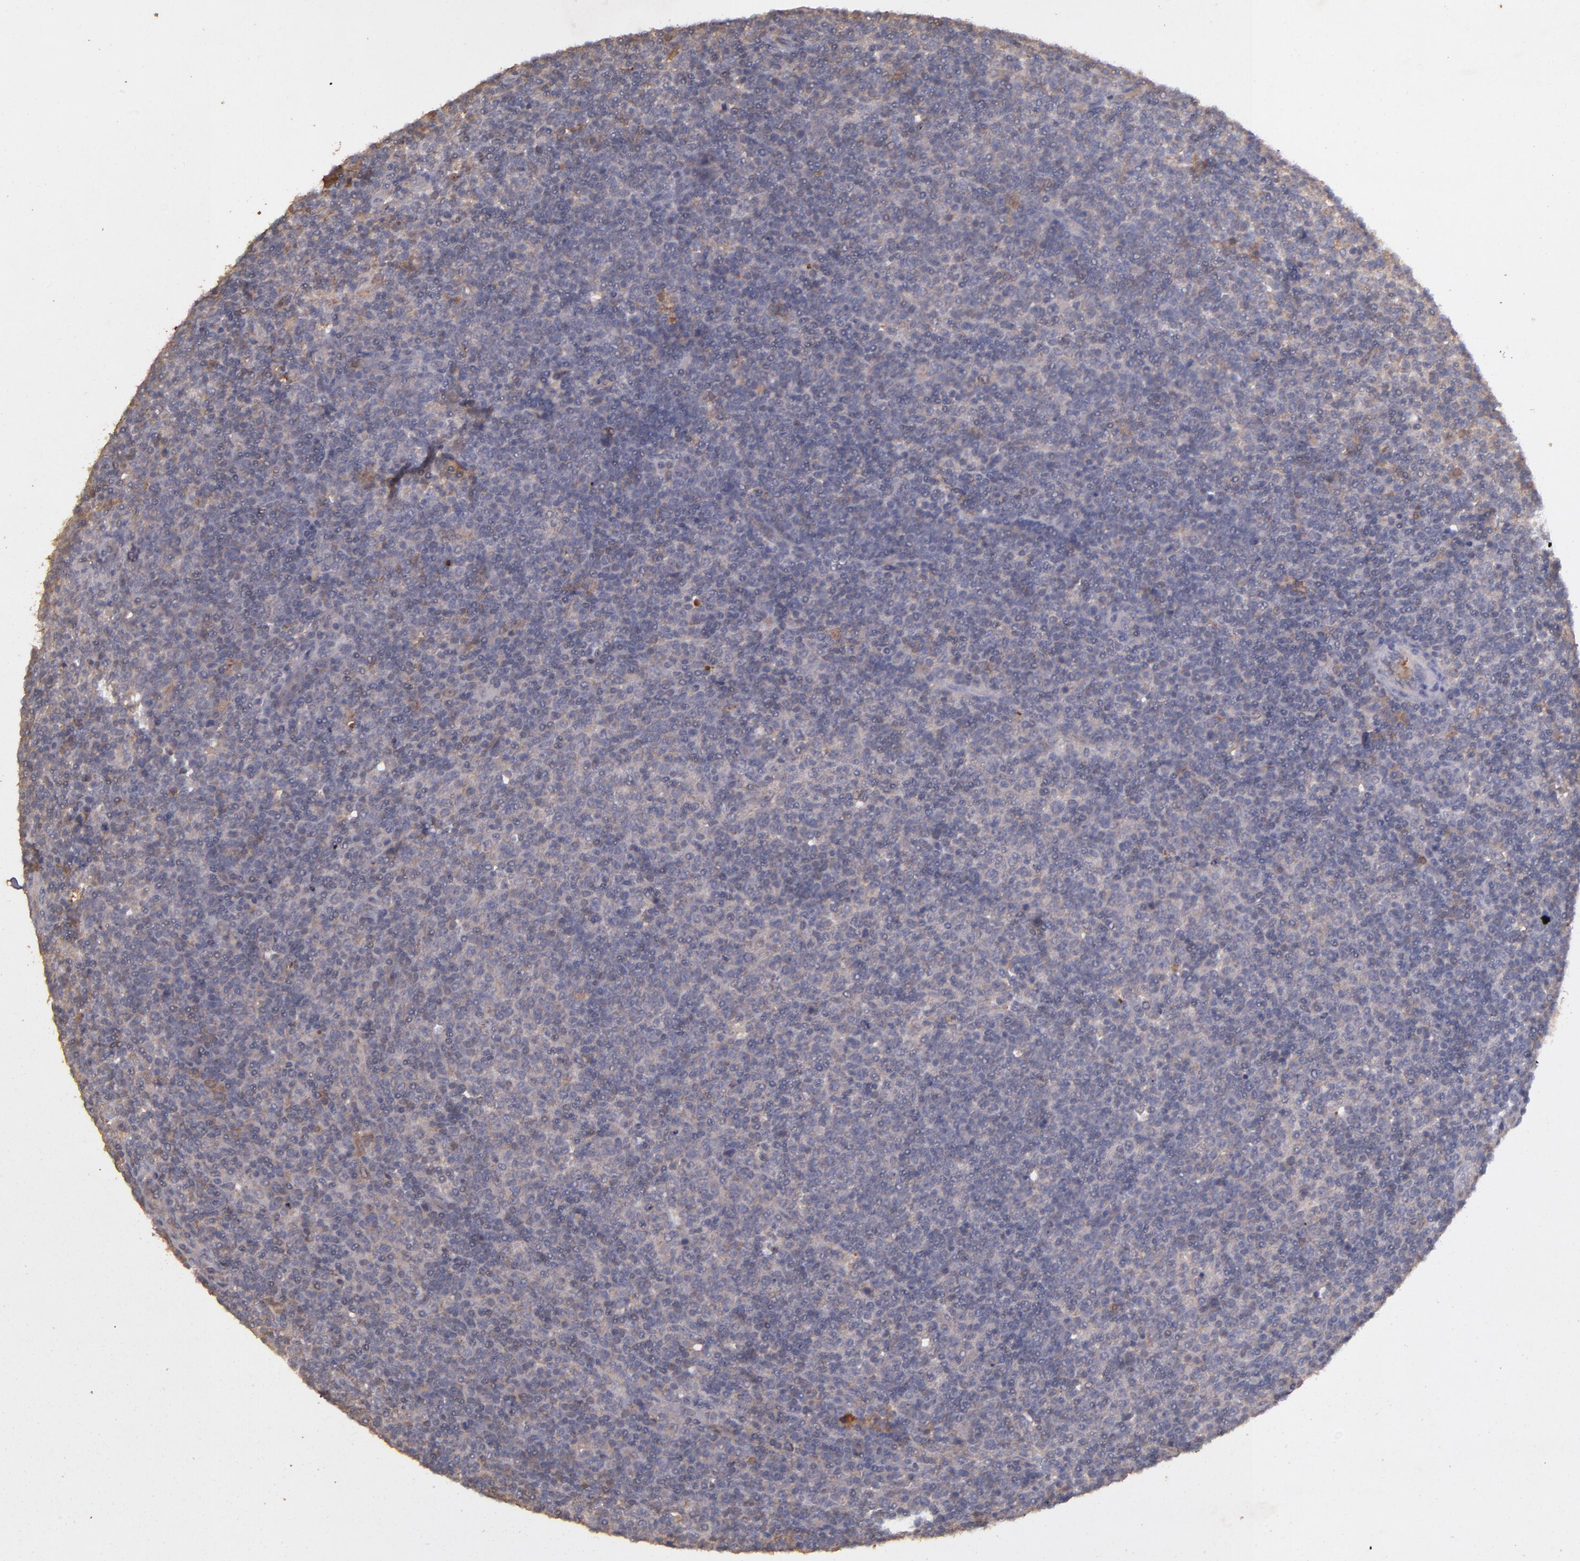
{"staining": {"intensity": "weak", "quantity": "25%-75%", "location": "cytoplasmic/membranous"}, "tissue": "lymphoma", "cell_type": "Tumor cells", "image_type": "cancer", "snomed": [{"axis": "morphology", "description": "Malignant lymphoma, non-Hodgkin's type, Low grade"}, {"axis": "topography", "description": "Lymph node"}], "caption": "Low-grade malignant lymphoma, non-Hodgkin's type was stained to show a protein in brown. There is low levels of weak cytoplasmic/membranous staining in about 25%-75% of tumor cells. The staining was performed using DAB to visualize the protein expression in brown, while the nuclei were stained in blue with hematoxylin (Magnification: 20x).", "gene": "SERPINC1", "patient": {"sex": "male", "age": 70}}